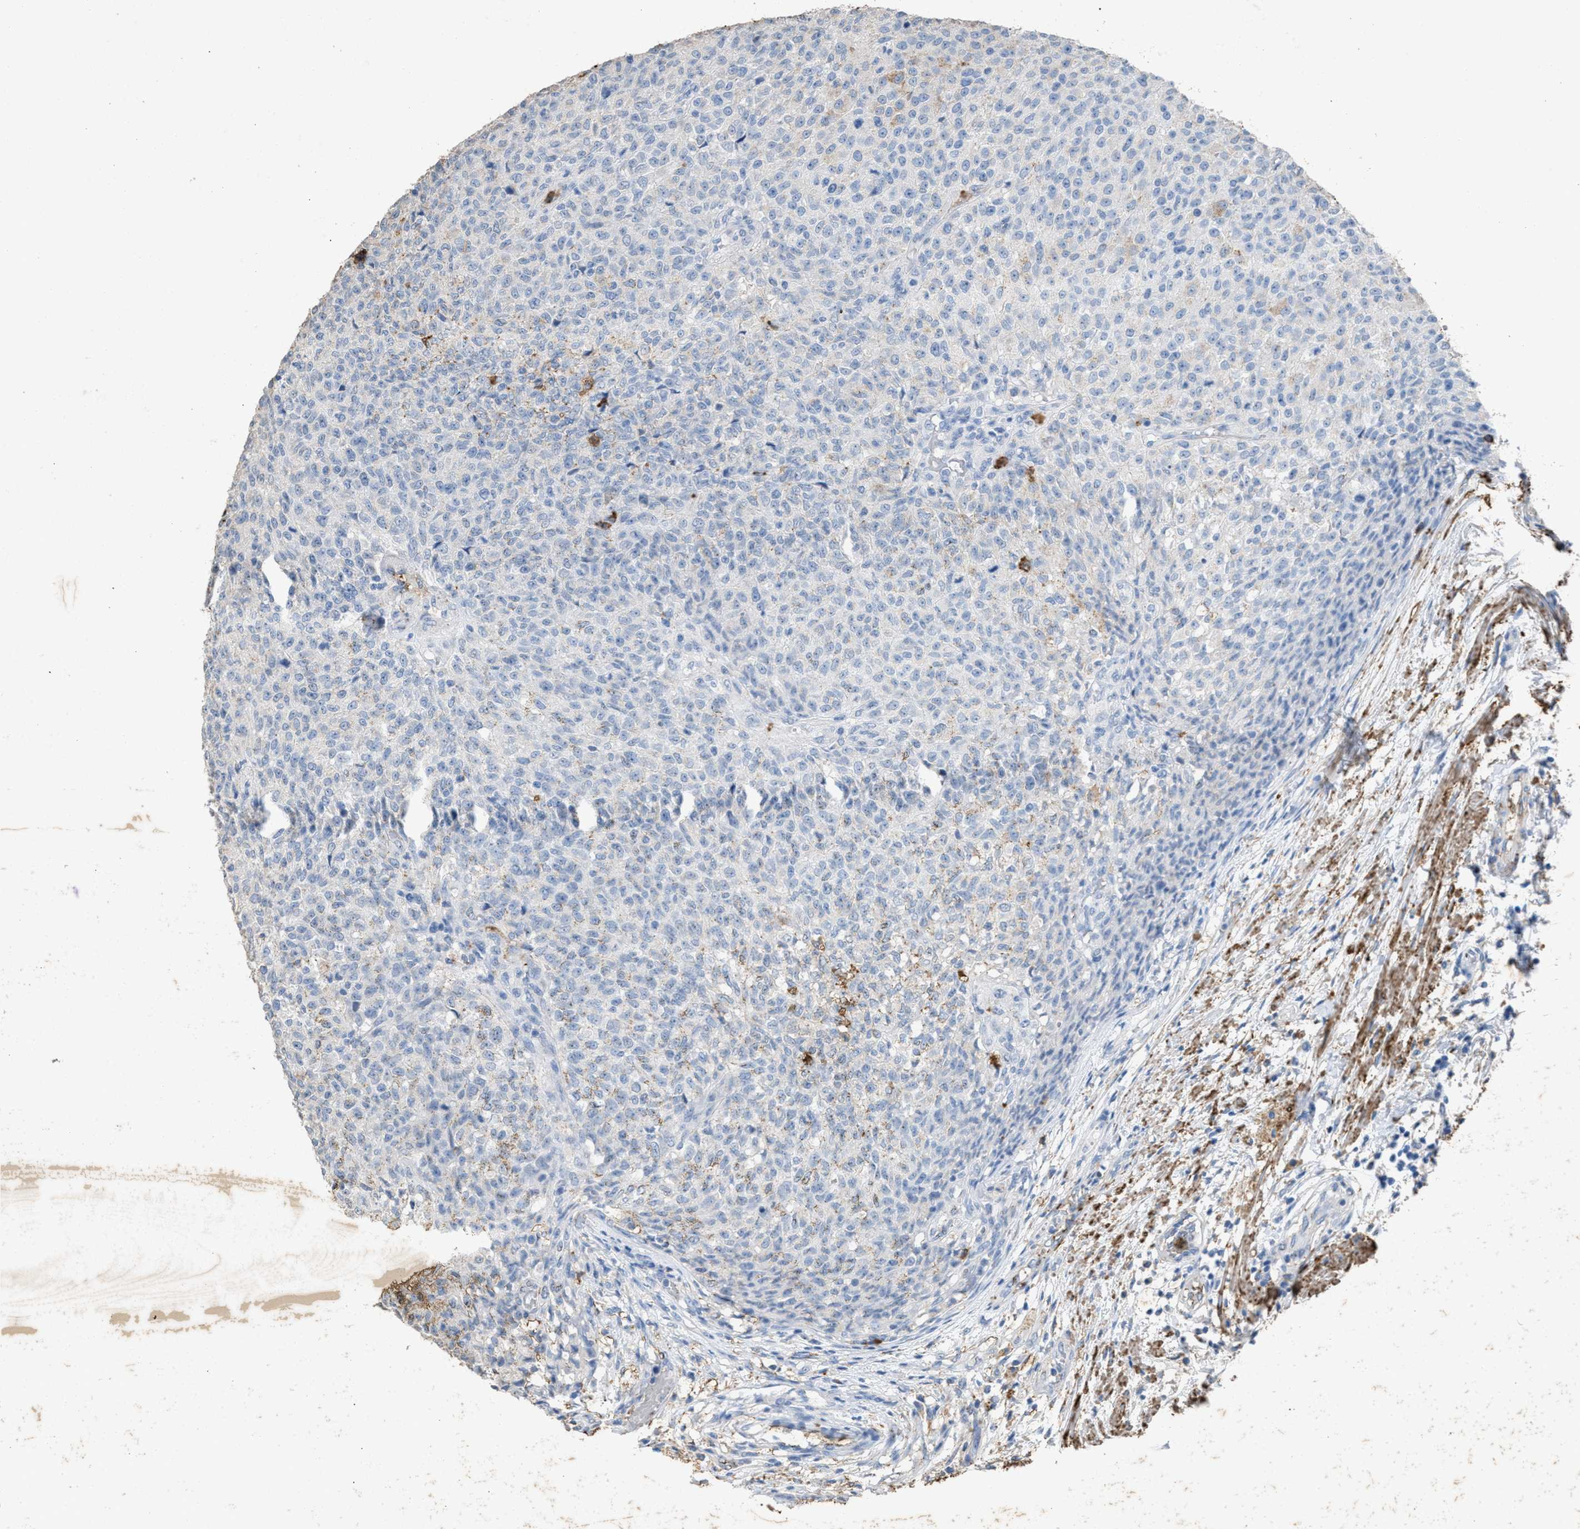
{"staining": {"intensity": "weak", "quantity": "<25%", "location": "cytoplasmic/membranous"}, "tissue": "testis cancer", "cell_type": "Tumor cells", "image_type": "cancer", "snomed": [{"axis": "morphology", "description": "Seminoma, NOS"}, {"axis": "topography", "description": "Testis"}], "caption": "An immunohistochemistry histopathology image of testis seminoma is shown. There is no staining in tumor cells of testis seminoma.", "gene": "LTB4R2", "patient": {"sex": "male", "age": 59}}